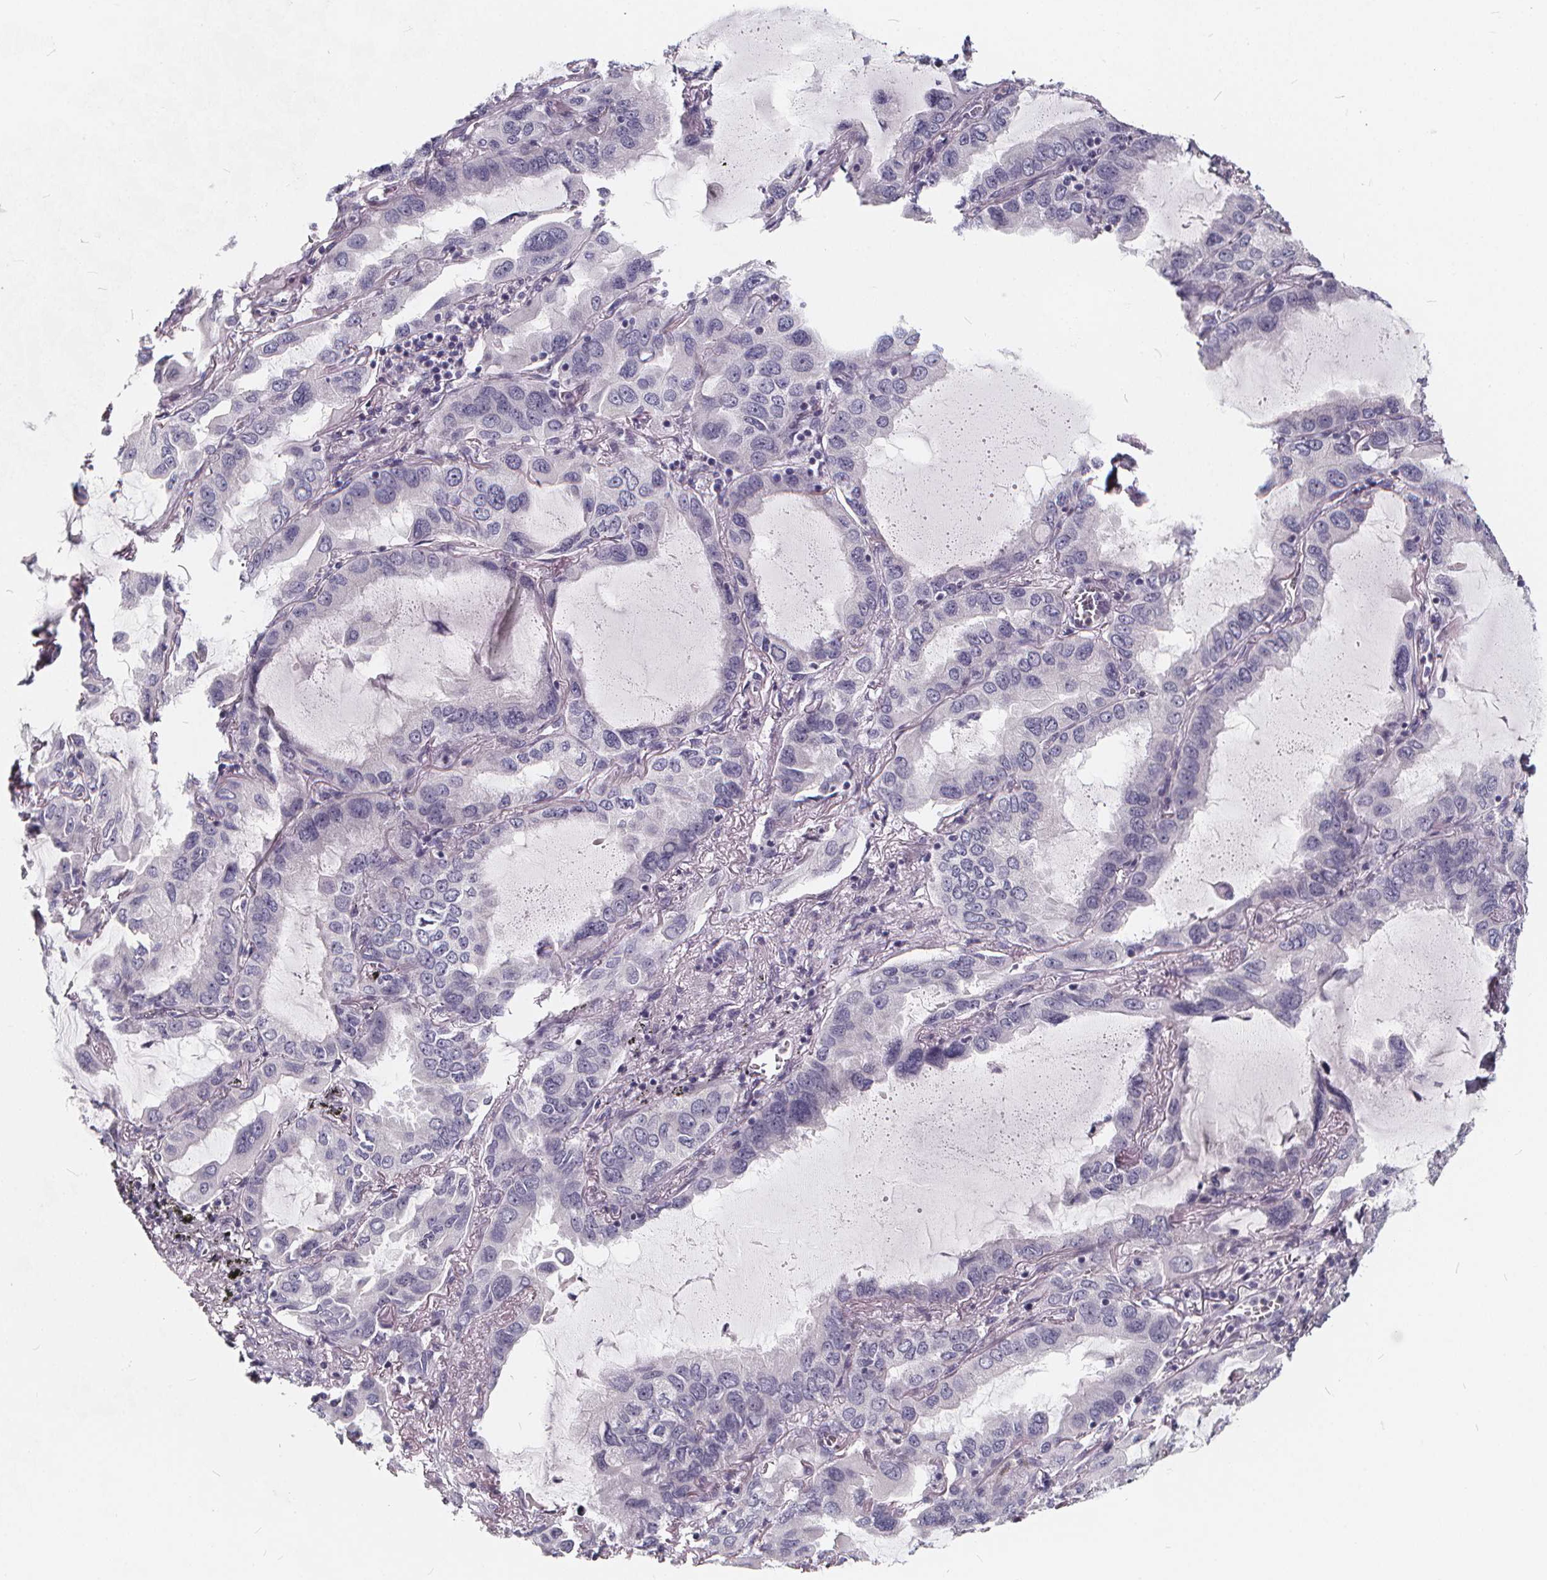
{"staining": {"intensity": "negative", "quantity": "none", "location": "none"}, "tissue": "lung cancer", "cell_type": "Tumor cells", "image_type": "cancer", "snomed": [{"axis": "morphology", "description": "Adenocarcinoma, NOS"}, {"axis": "topography", "description": "Lung"}], "caption": "IHC of human adenocarcinoma (lung) displays no positivity in tumor cells.", "gene": "SPEF2", "patient": {"sex": "male", "age": 64}}